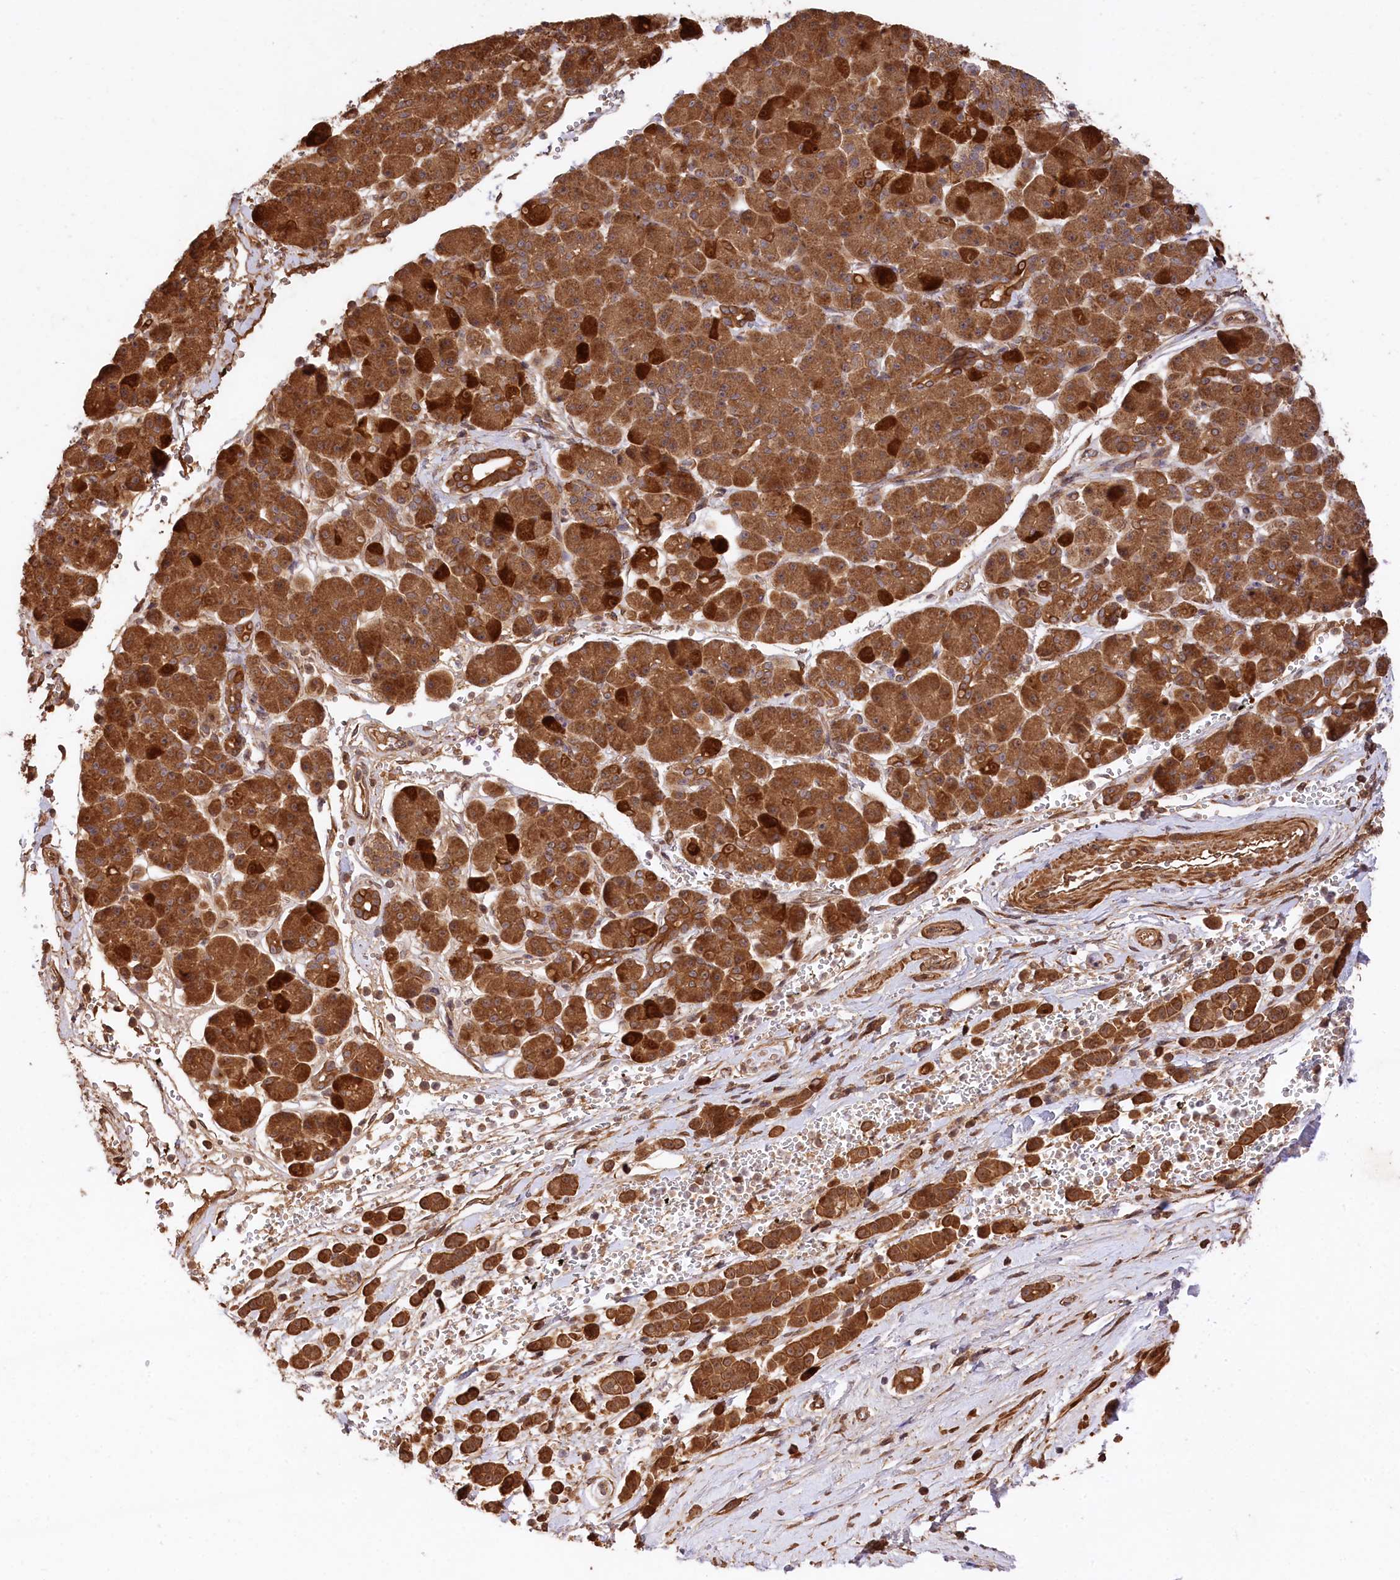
{"staining": {"intensity": "strong", "quantity": ">75%", "location": "cytoplasmic/membranous"}, "tissue": "pancreatic cancer", "cell_type": "Tumor cells", "image_type": "cancer", "snomed": [{"axis": "morphology", "description": "Normal tissue, NOS"}, {"axis": "morphology", "description": "Adenocarcinoma, NOS"}, {"axis": "topography", "description": "Pancreas"}], "caption": "Protein expression analysis of human pancreatic adenocarcinoma reveals strong cytoplasmic/membranous staining in approximately >75% of tumor cells. (Stains: DAB (3,3'-diaminobenzidine) in brown, nuclei in blue, Microscopy: brightfield microscopy at high magnification).", "gene": "MCF2L2", "patient": {"sex": "female", "age": 64}}